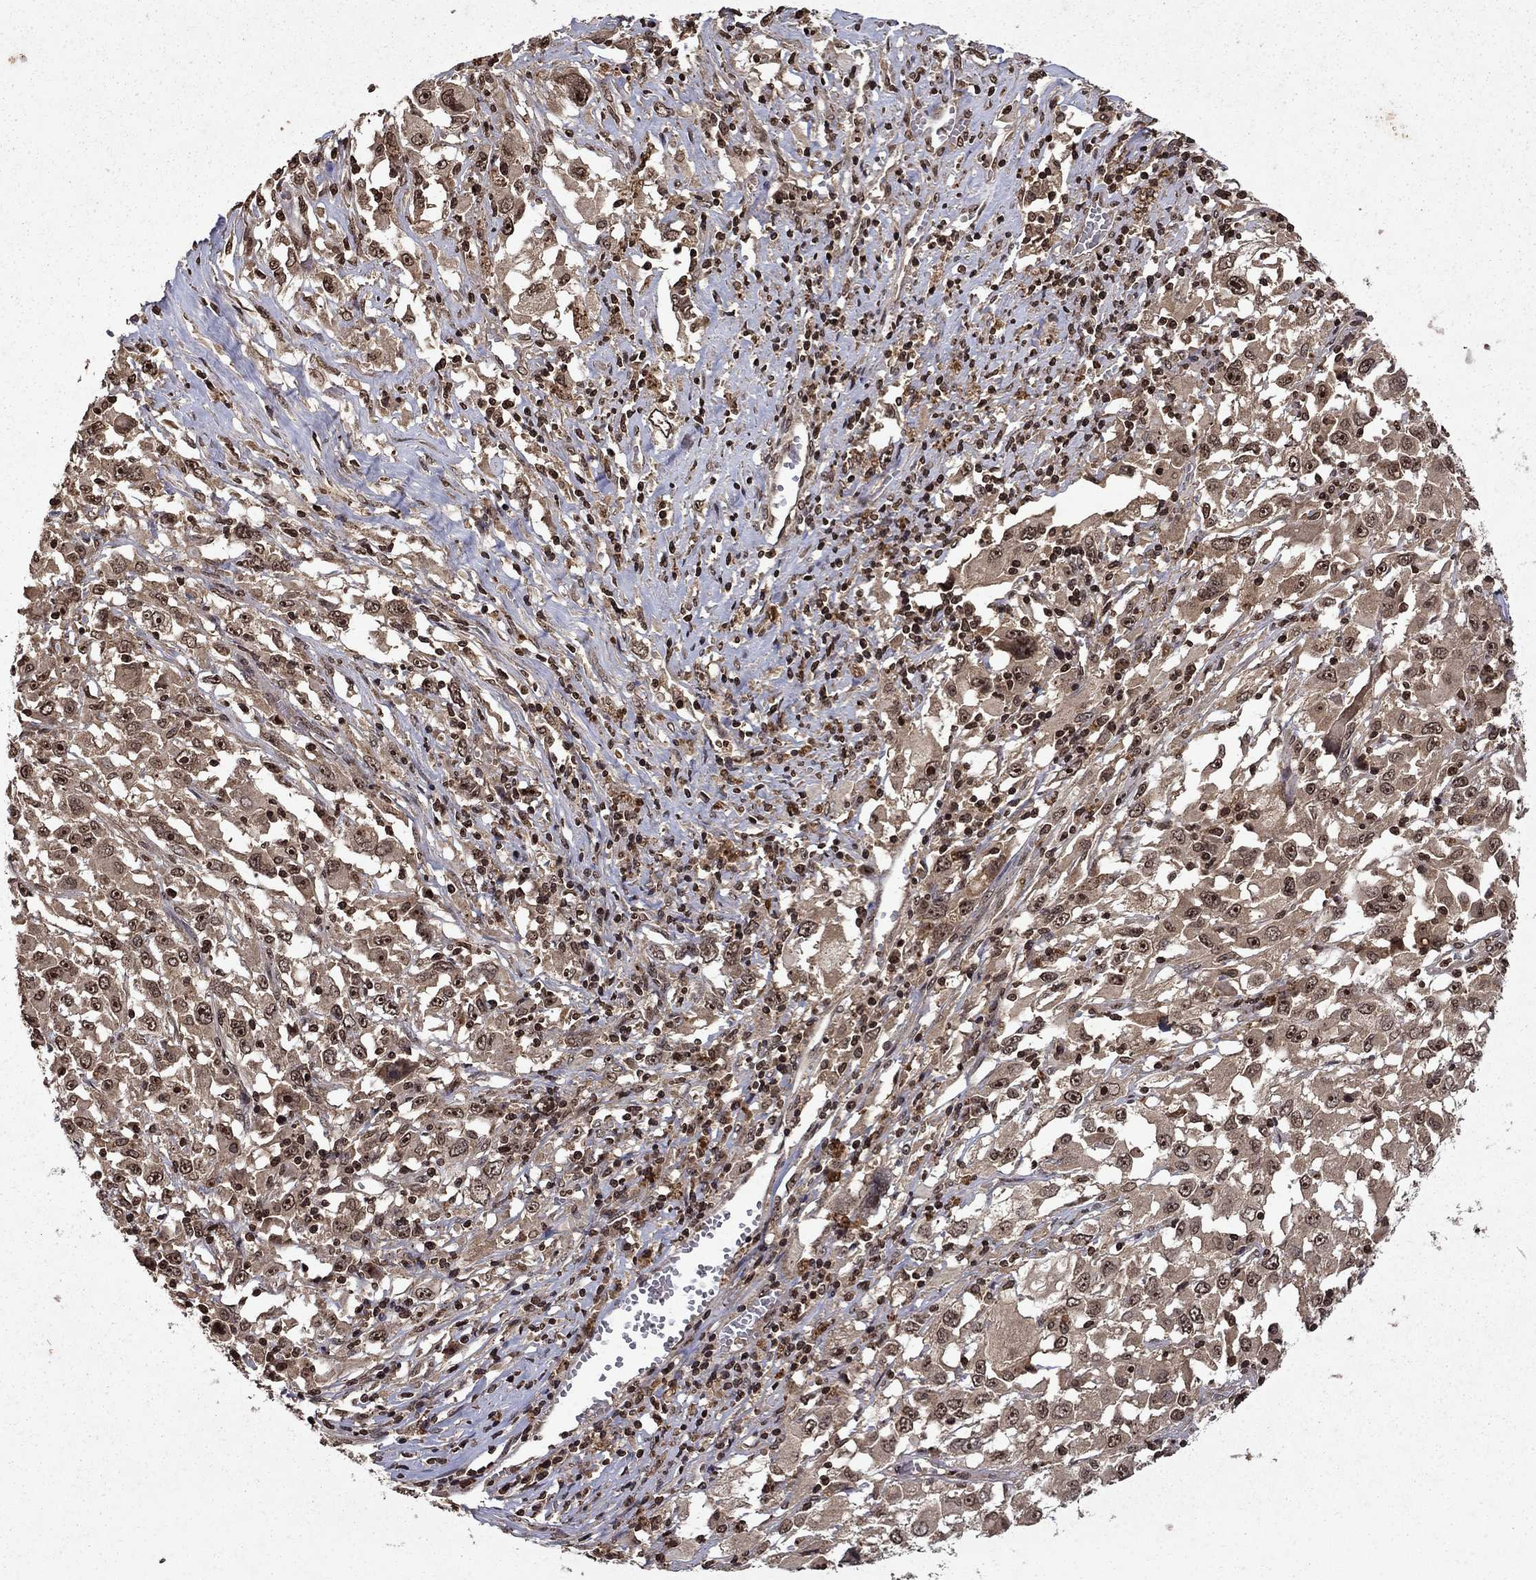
{"staining": {"intensity": "weak", "quantity": "25%-75%", "location": "cytoplasmic/membranous,nuclear"}, "tissue": "melanoma", "cell_type": "Tumor cells", "image_type": "cancer", "snomed": [{"axis": "morphology", "description": "Malignant melanoma, Metastatic site"}, {"axis": "topography", "description": "Soft tissue"}], "caption": "The histopathology image shows staining of melanoma, revealing weak cytoplasmic/membranous and nuclear protein positivity (brown color) within tumor cells.", "gene": "PIN4", "patient": {"sex": "male", "age": 50}}